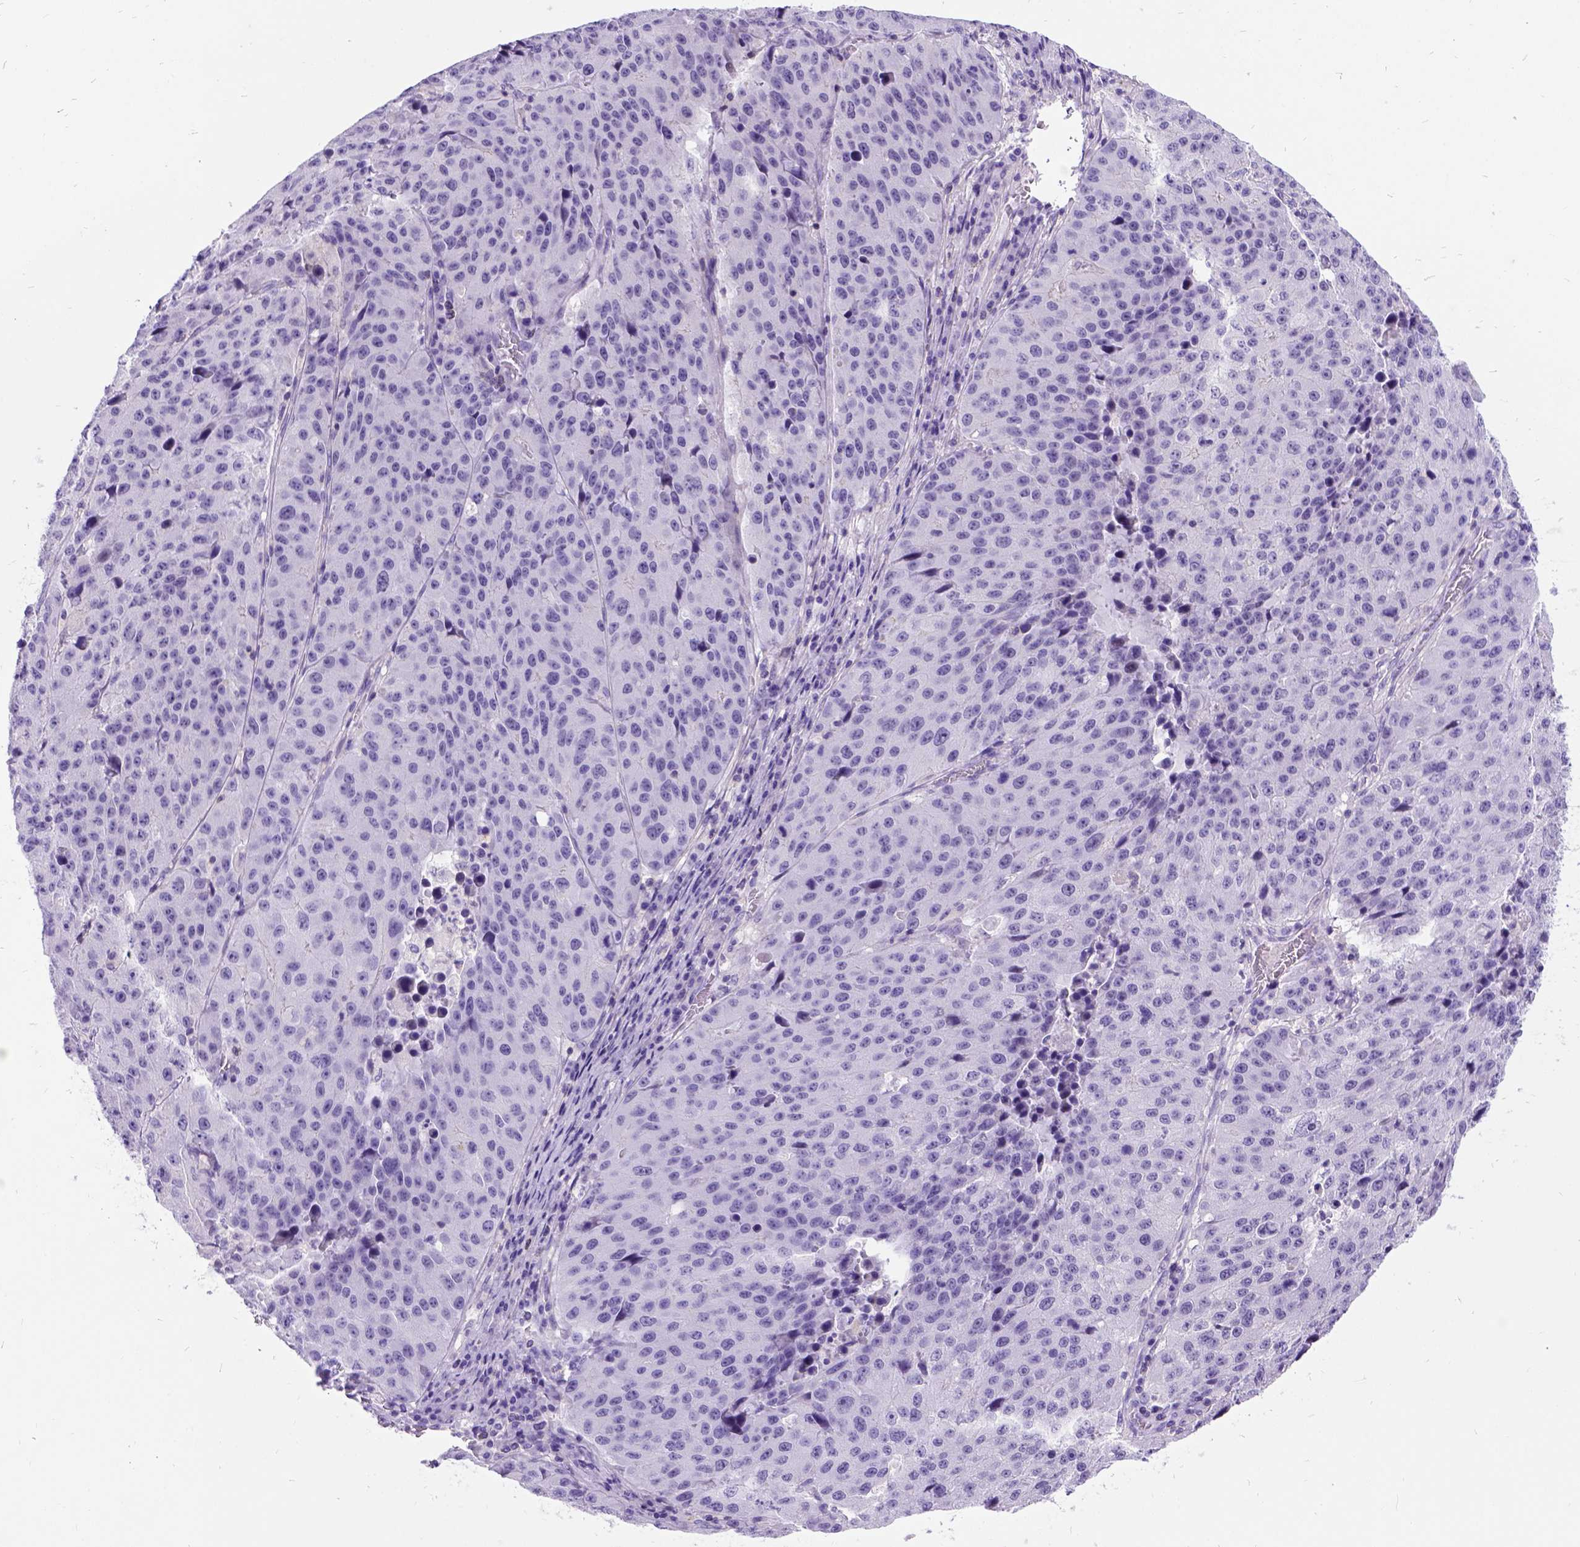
{"staining": {"intensity": "negative", "quantity": "none", "location": "none"}, "tissue": "stomach cancer", "cell_type": "Tumor cells", "image_type": "cancer", "snomed": [{"axis": "morphology", "description": "Adenocarcinoma, NOS"}, {"axis": "topography", "description": "Stomach"}], "caption": "DAB (3,3'-diaminobenzidine) immunohistochemical staining of stomach cancer (adenocarcinoma) displays no significant positivity in tumor cells.", "gene": "PRG2", "patient": {"sex": "male", "age": 71}}